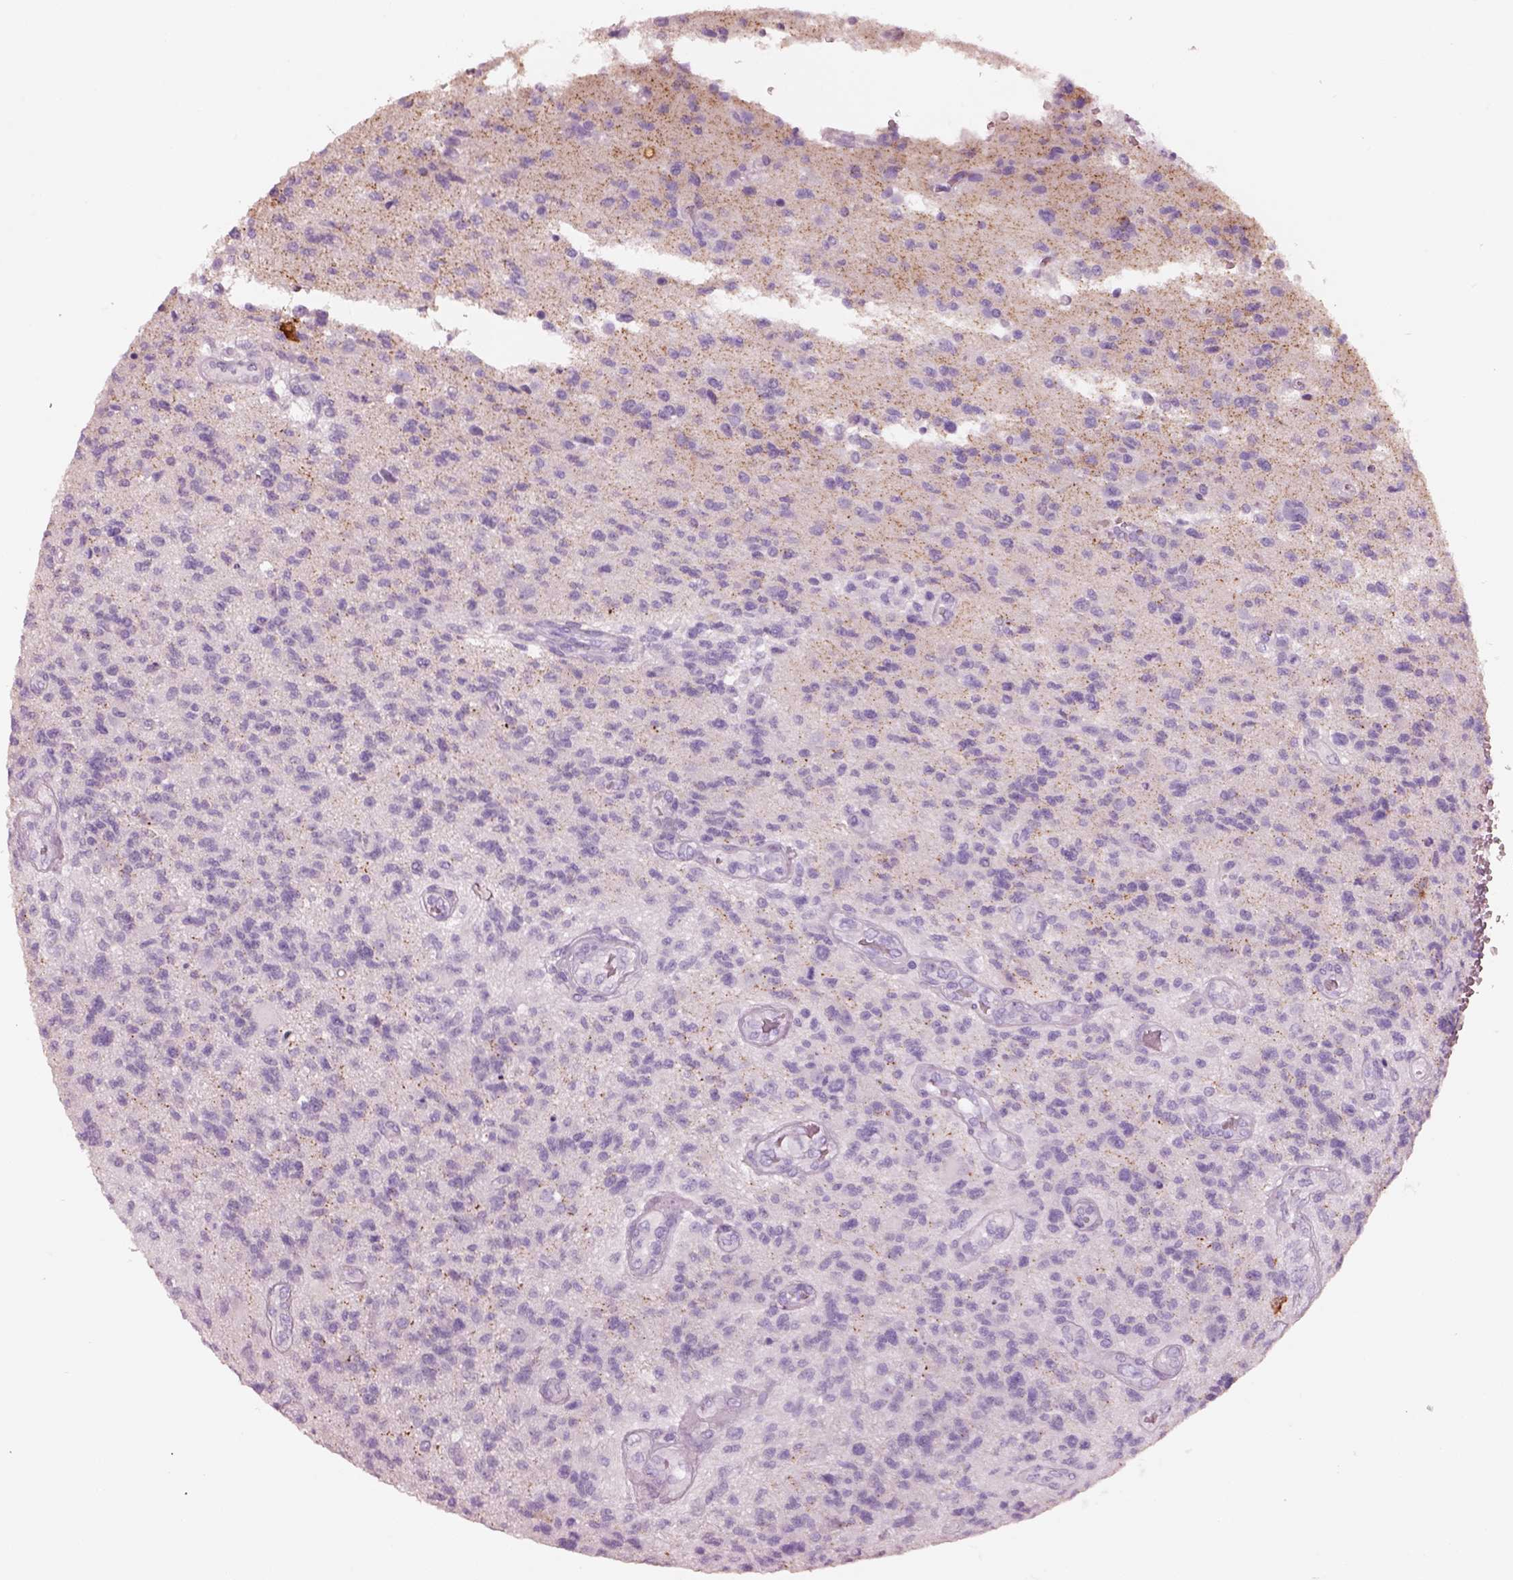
{"staining": {"intensity": "negative", "quantity": "none", "location": "none"}, "tissue": "glioma", "cell_type": "Tumor cells", "image_type": "cancer", "snomed": [{"axis": "morphology", "description": "Glioma, malignant, High grade"}, {"axis": "topography", "description": "Brain"}], "caption": "Glioma was stained to show a protein in brown. There is no significant expression in tumor cells.", "gene": "PNOC", "patient": {"sex": "male", "age": 56}}